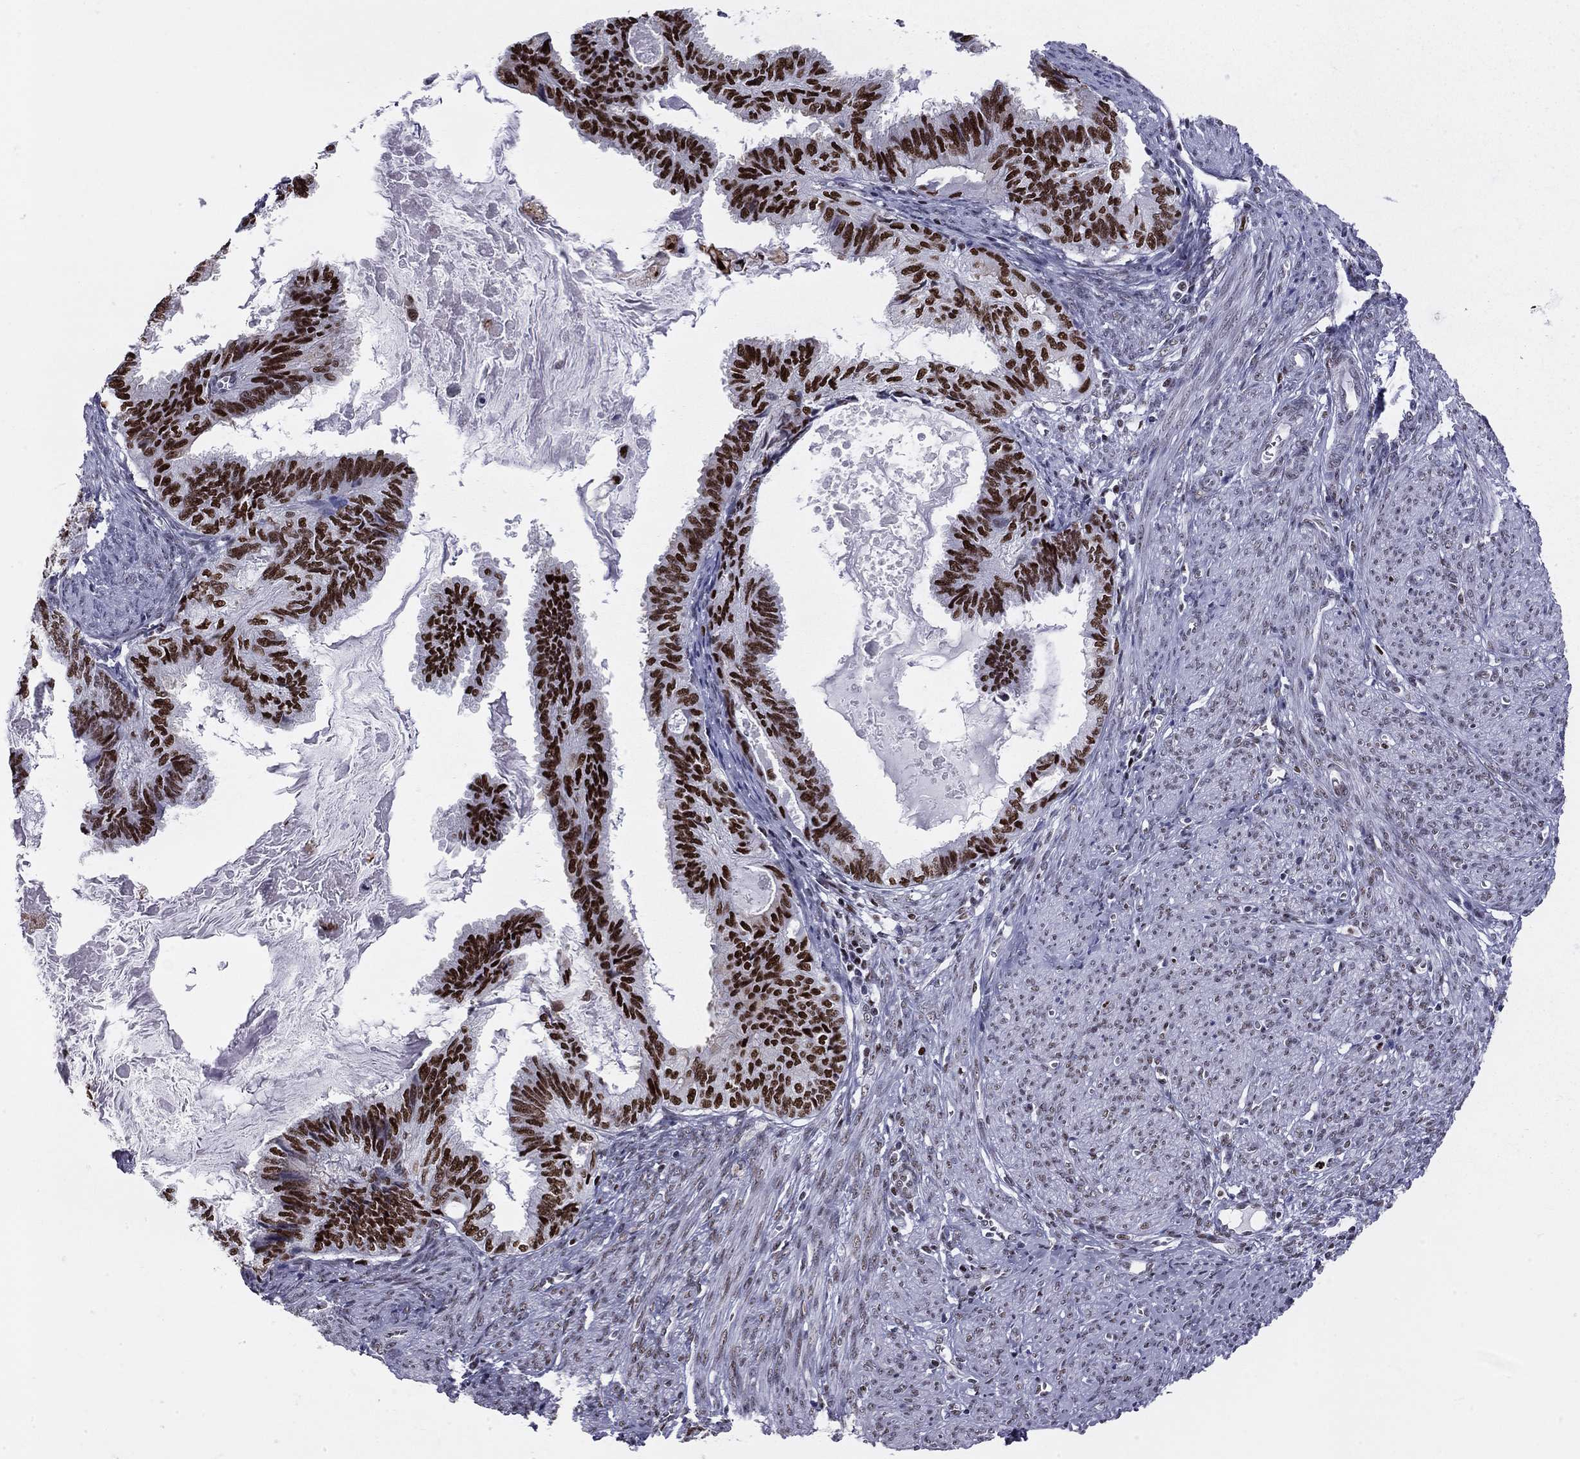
{"staining": {"intensity": "strong", "quantity": ">75%", "location": "nuclear"}, "tissue": "endometrial cancer", "cell_type": "Tumor cells", "image_type": "cancer", "snomed": [{"axis": "morphology", "description": "Adenocarcinoma, NOS"}, {"axis": "topography", "description": "Endometrium"}], "caption": "Endometrial adenocarcinoma was stained to show a protein in brown. There is high levels of strong nuclear expression in approximately >75% of tumor cells. (brown staining indicates protein expression, while blue staining denotes nuclei).", "gene": "PCGF3", "patient": {"sex": "female", "age": 86}}